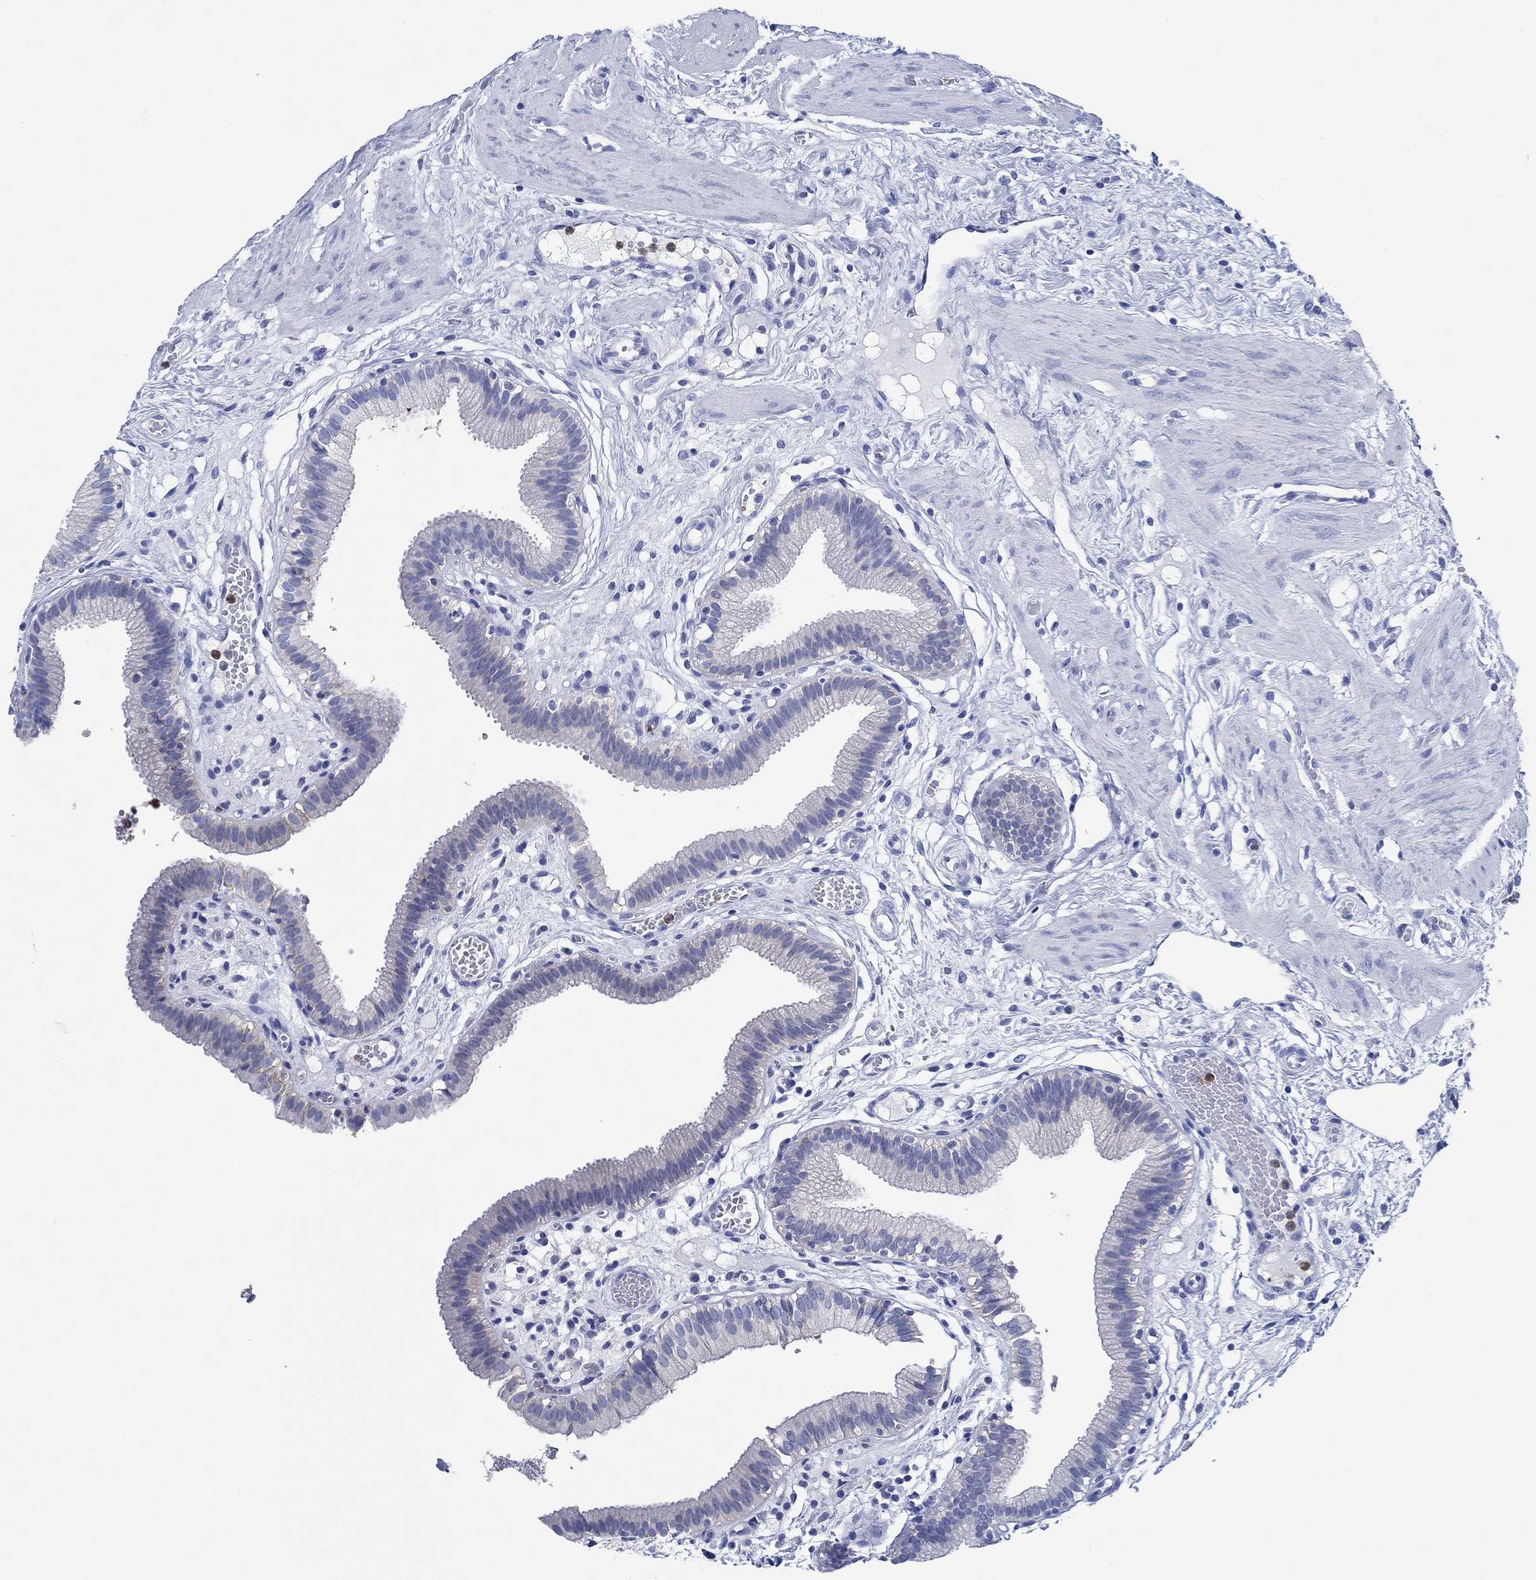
{"staining": {"intensity": "weak", "quantity": "<25%", "location": "cytoplasmic/membranous"}, "tissue": "gallbladder", "cell_type": "Glandular cells", "image_type": "normal", "snomed": [{"axis": "morphology", "description": "Normal tissue, NOS"}, {"axis": "topography", "description": "Gallbladder"}], "caption": "Immunohistochemistry (IHC) histopathology image of benign human gallbladder stained for a protein (brown), which shows no expression in glandular cells. (DAB immunohistochemistry (IHC) with hematoxylin counter stain).", "gene": "ZNF671", "patient": {"sex": "female", "age": 24}}